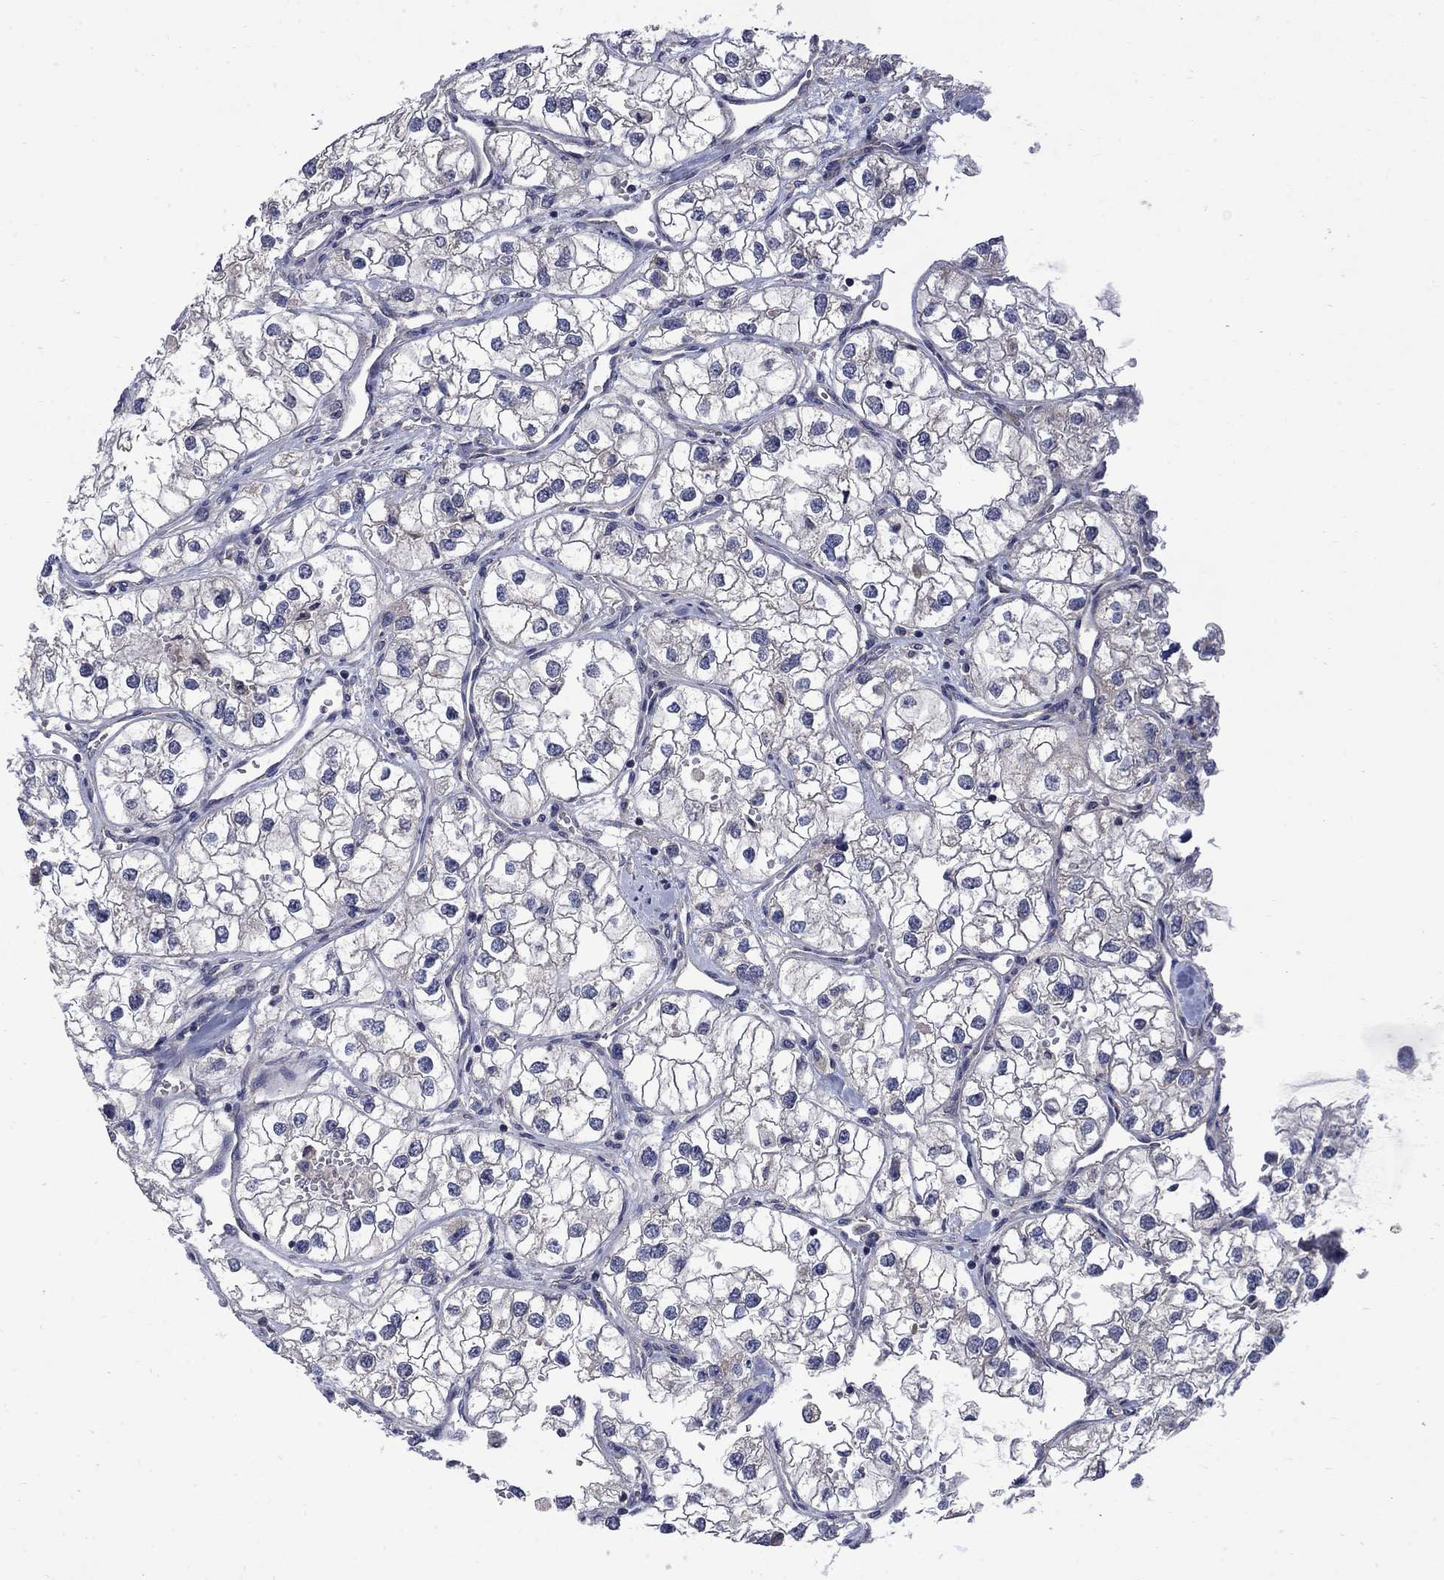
{"staining": {"intensity": "negative", "quantity": "none", "location": "none"}, "tissue": "renal cancer", "cell_type": "Tumor cells", "image_type": "cancer", "snomed": [{"axis": "morphology", "description": "Adenocarcinoma, NOS"}, {"axis": "topography", "description": "Kidney"}], "caption": "DAB immunohistochemical staining of adenocarcinoma (renal) demonstrates no significant staining in tumor cells. (Brightfield microscopy of DAB immunohistochemistry (IHC) at high magnification).", "gene": "HSPA12A", "patient": {"sex": "male", "age": 59}}